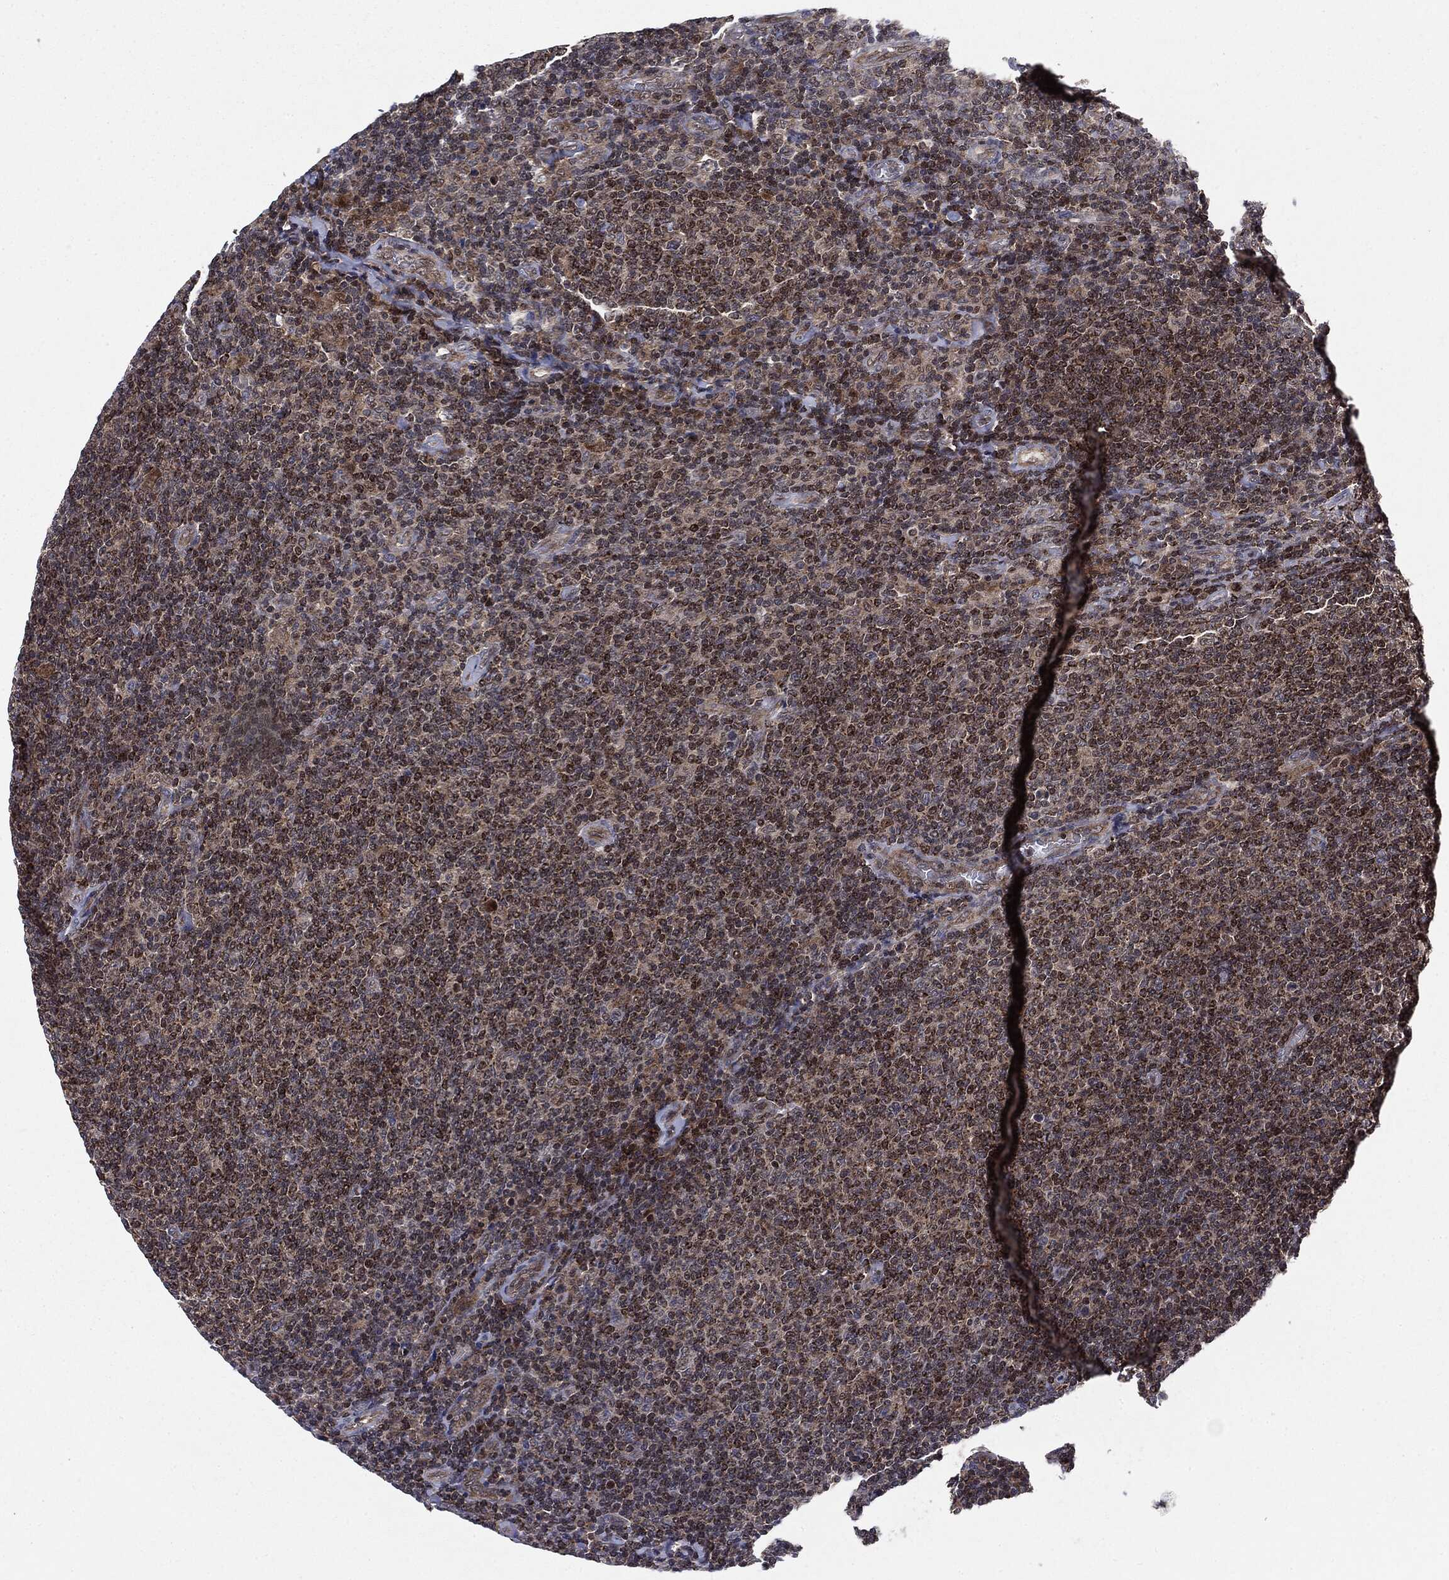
{"staining": {"intensity": "moderate", "quantity": "25%-75%", "location": "cytoplasmic/membranous,nuclear"}, "tissue": "lymphoma", "cell_type": "Tumor cells", "image_type": "cancer", "snomed": [{"axis": "morphology", "description": "Malignant lymphoma, non-Hodgkin's type, Low grade"}, {"axis": "topography", "description": "Lymph node"}], "caption": "Immunohistochemistry staining of malignant lymphoma, non-Hodgkin's type (low-grade), which demonstrates medium levels of moderate cytoplasmic/membranous and nuclear positivity in approximately 25%-75% of tumor cells indicating moderate cytoplasmic/membranous and nuclear protein positivity. The staining was performed using DAB (brown) for protein detection and nuclei were counterstained in hematoxylin (blue).", "gene": "PTPA", "patient": {"sex": "male", "age": 52}}